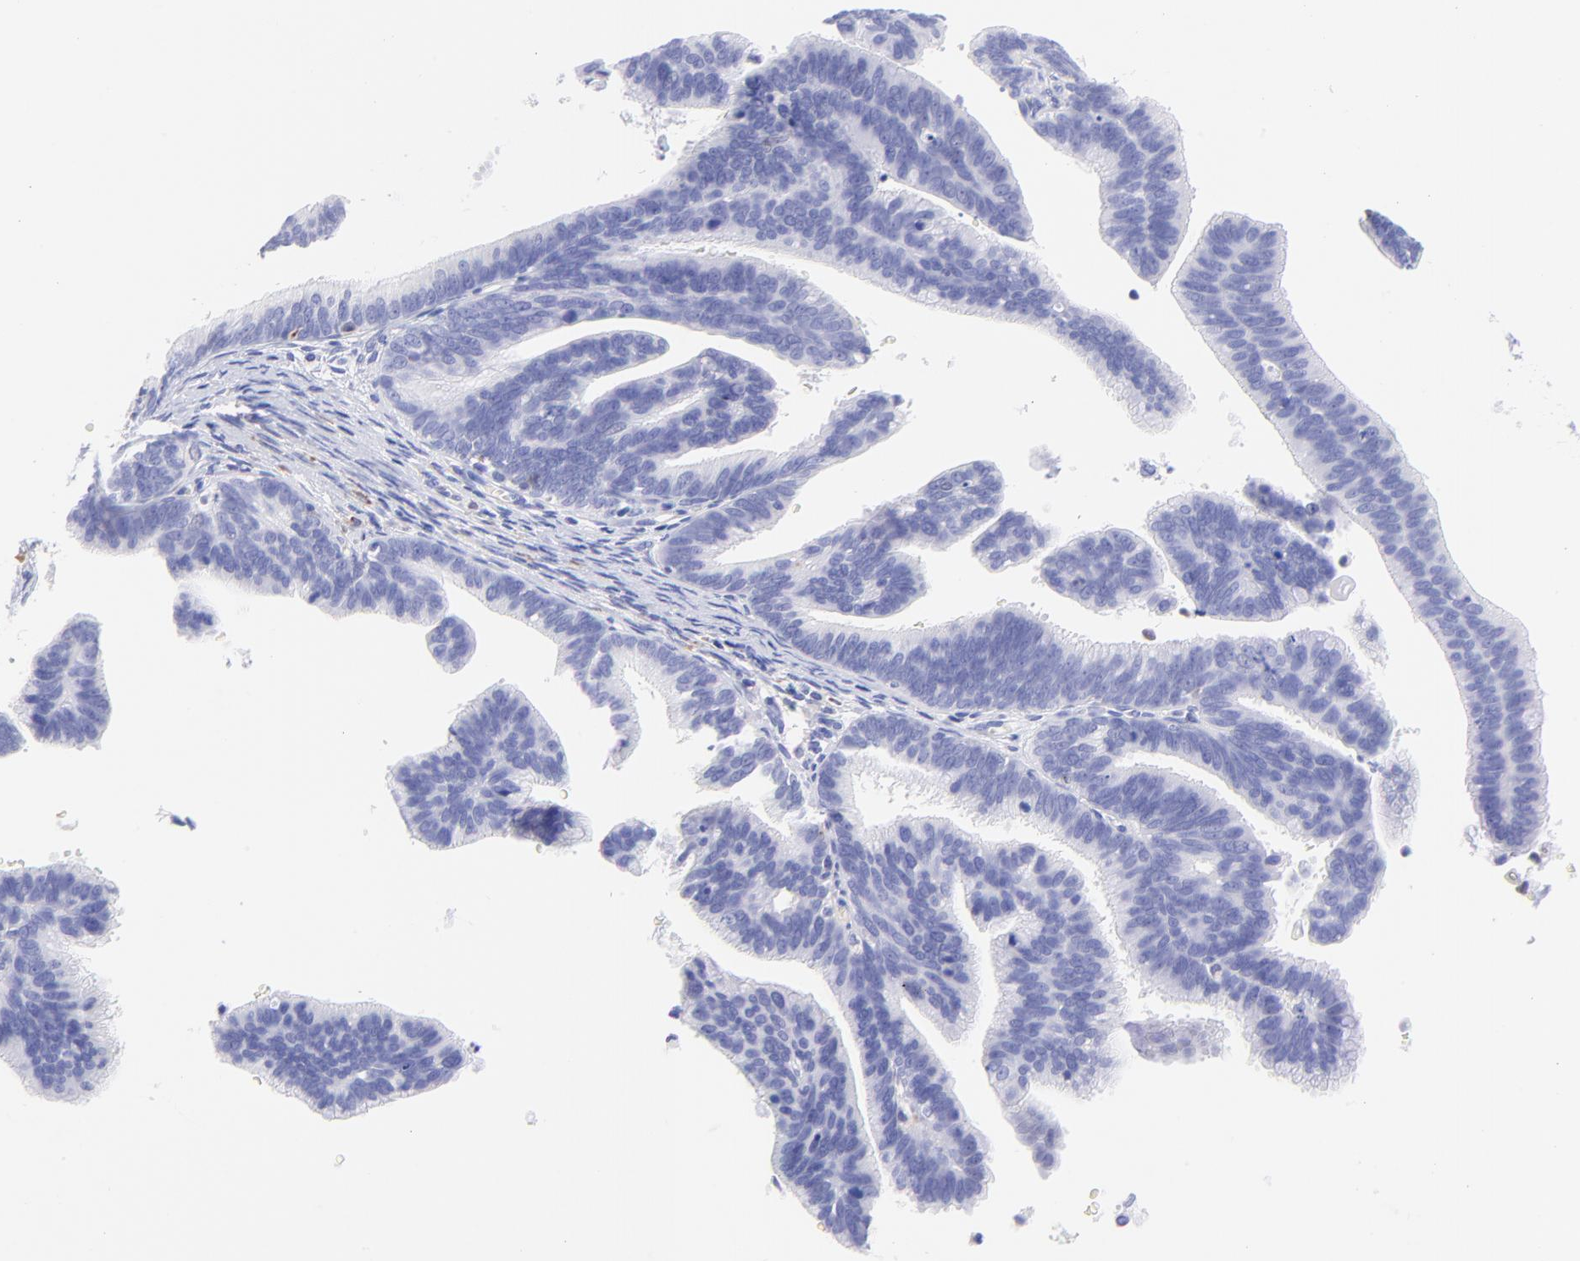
{"staining": {"intensity": "negative", "quantity": "none", "location": "none"}, "tissue": "cervical cancer", "cell_type": "Tumor cells", "image_type": "cancer", "snomed": [{"axis": "morphology", "description": "Adenocarcinoma, NOS"}, {"axis": "topography", "description": "Cervix"}], "caption": "The IHC micrograph has no significant staining in tumor cells of cervical cancer (adenocarcinoma) tissue.", "gene": "IRAG2", "patient": {"sex": "female", "age": 47}}